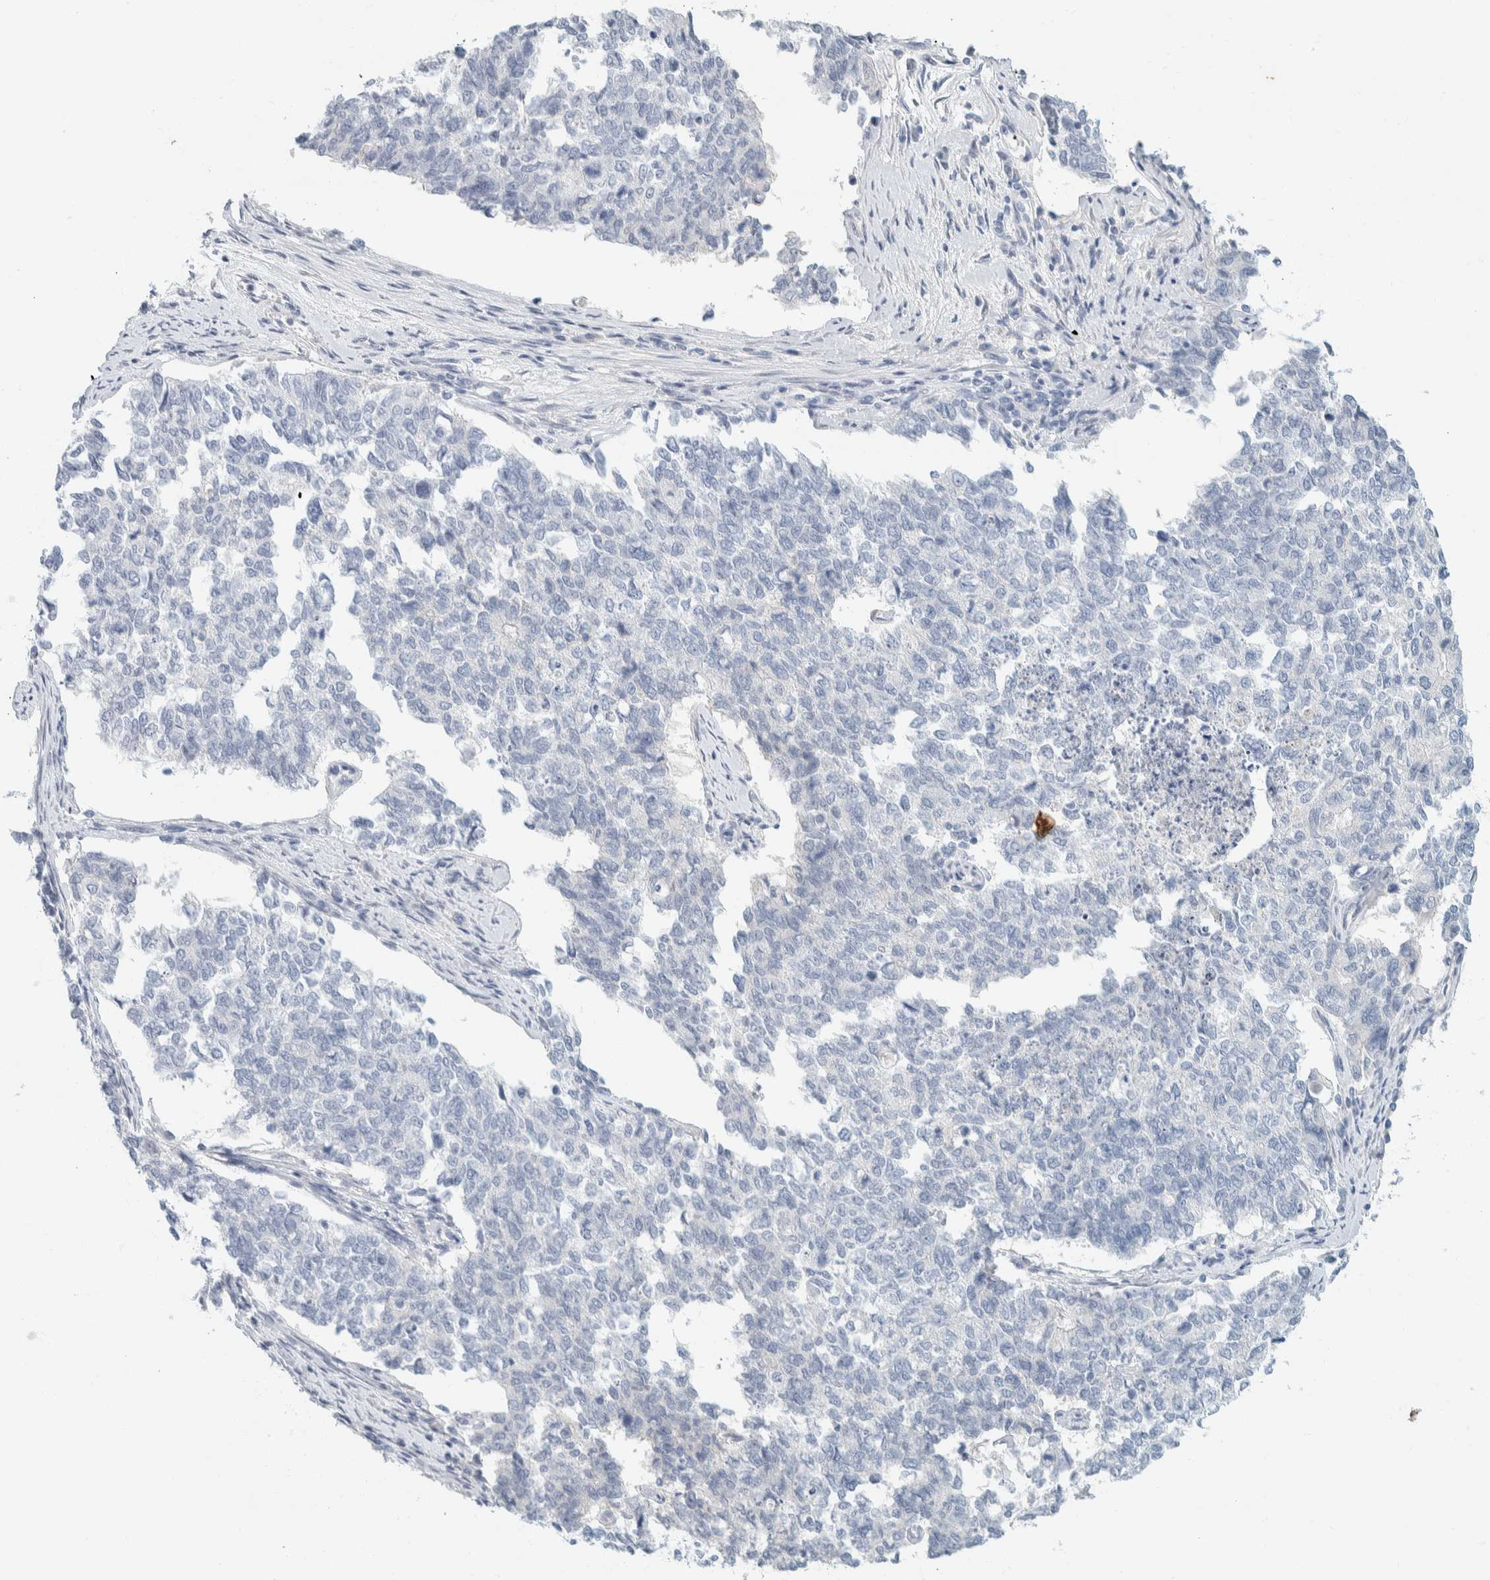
{"staining": {"intensity": "negative", "quantity": "none", "location": "none"}, "tissue": "cervical cancer", "cell_type": "Tumor cells", "image_type": "cancer", "snomed": [{"axis": "morphology", "description": "Squamous cell carcinoma, NOS"}, {"axis": "topography", "description": "Cervix"}], "caption": "Human cervical cancer stained for a protein using immunohistochemistry exhibits no positivity in tumor cells.", "gene": "ALOX12B", "patient": {"sex": "female", "age": 63}}